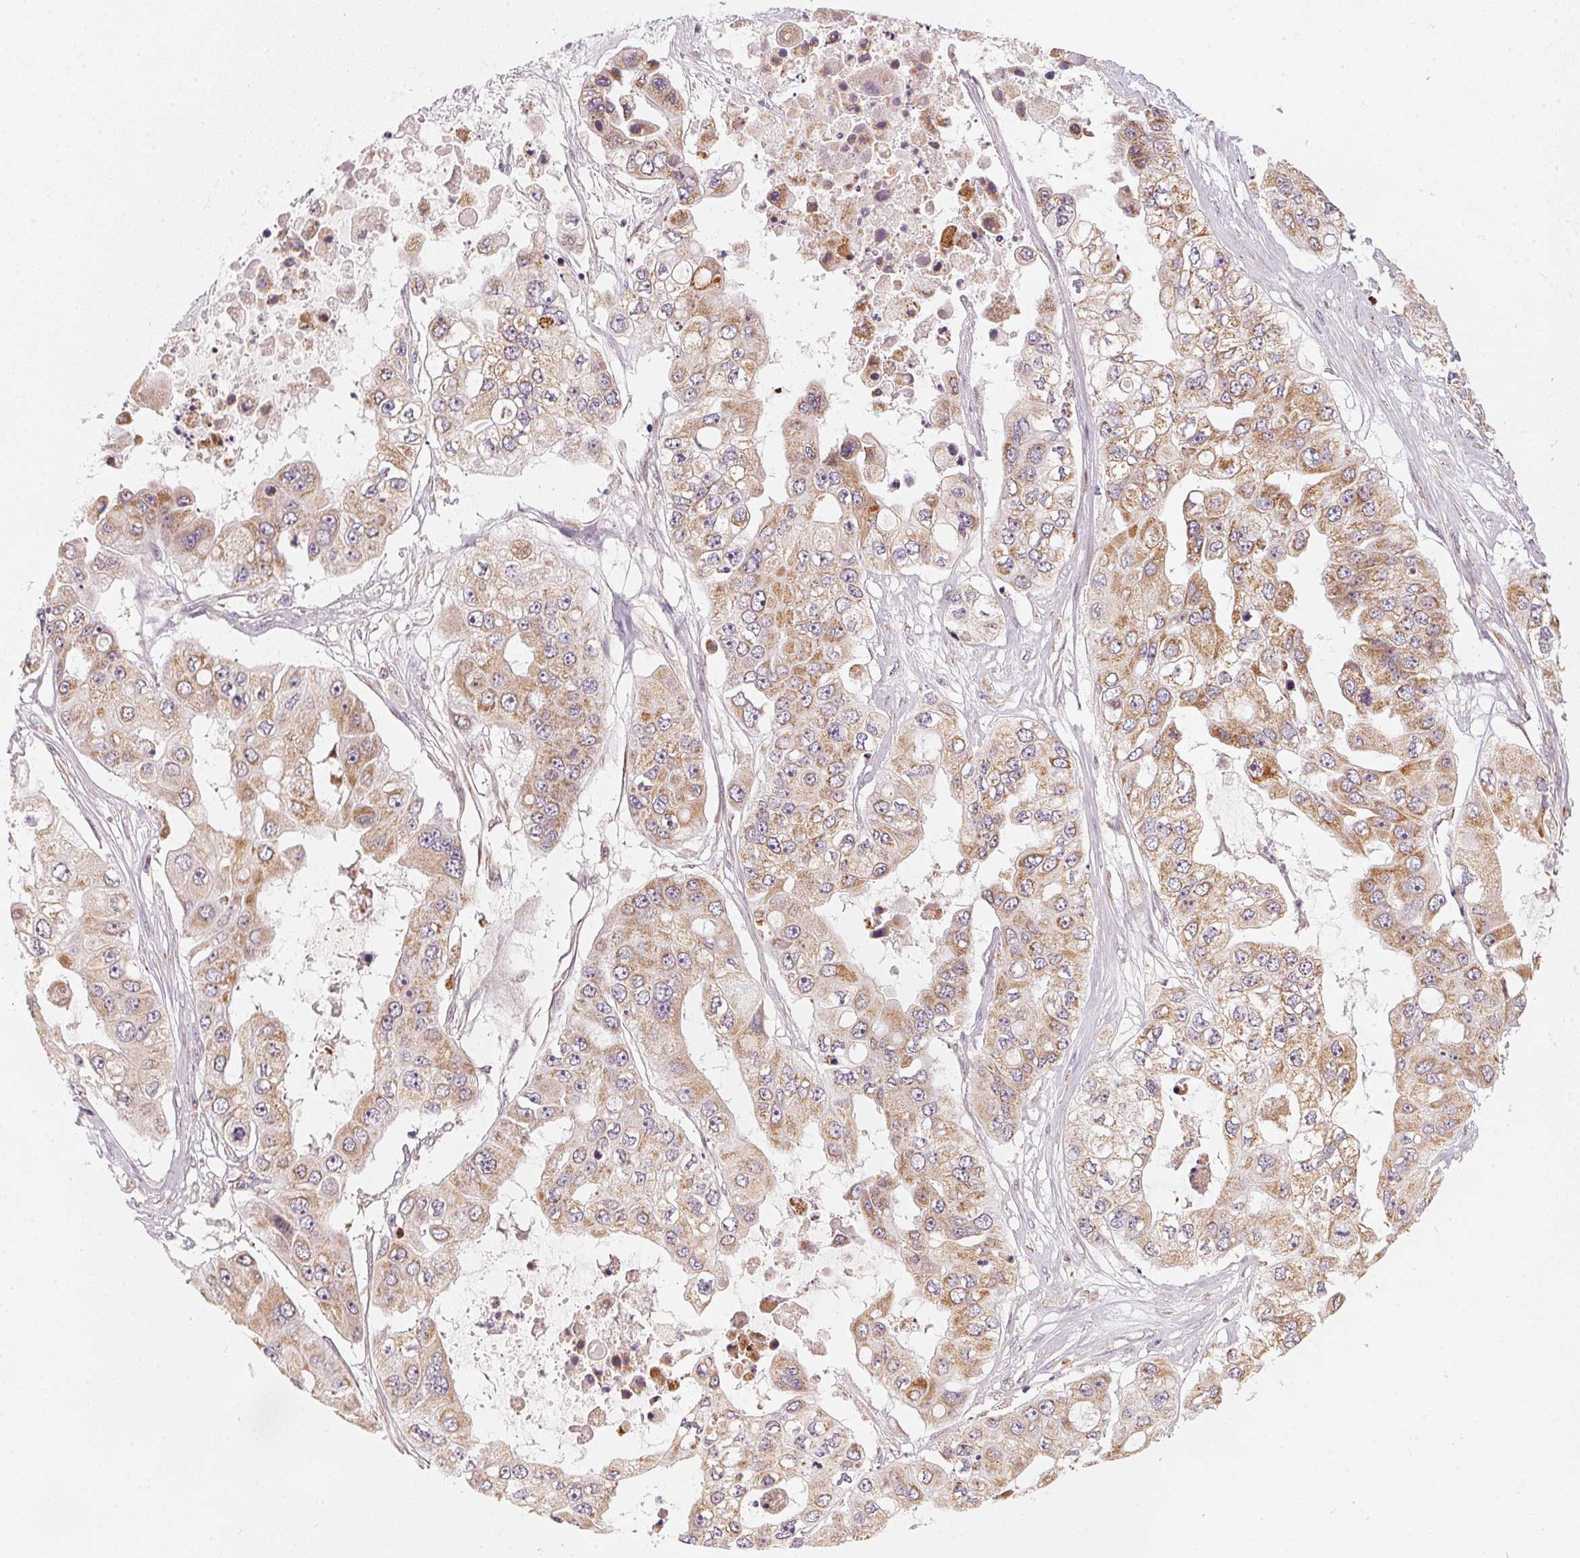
{"staining": {"intensity": "moderate", "quantity": ">75%", "location": "cytoplasmic/membranous"}, "tissue": "ovarian cancer", "cell_type": "Tumor cells", "image_type": "cancer", "snomed": [{"axis": "morphology", "description": "Cystadenocarcinoma, serous, NOS"}, {"axis": "topography", "description": "Ovary"}], "caption": "A brown stain shows moderate cytoplasmic/membranous staining of a protein in ovarian cancer tumor cells.", "gene": "MATCAP1", "patient": {"sex": "female", "age": 56}}